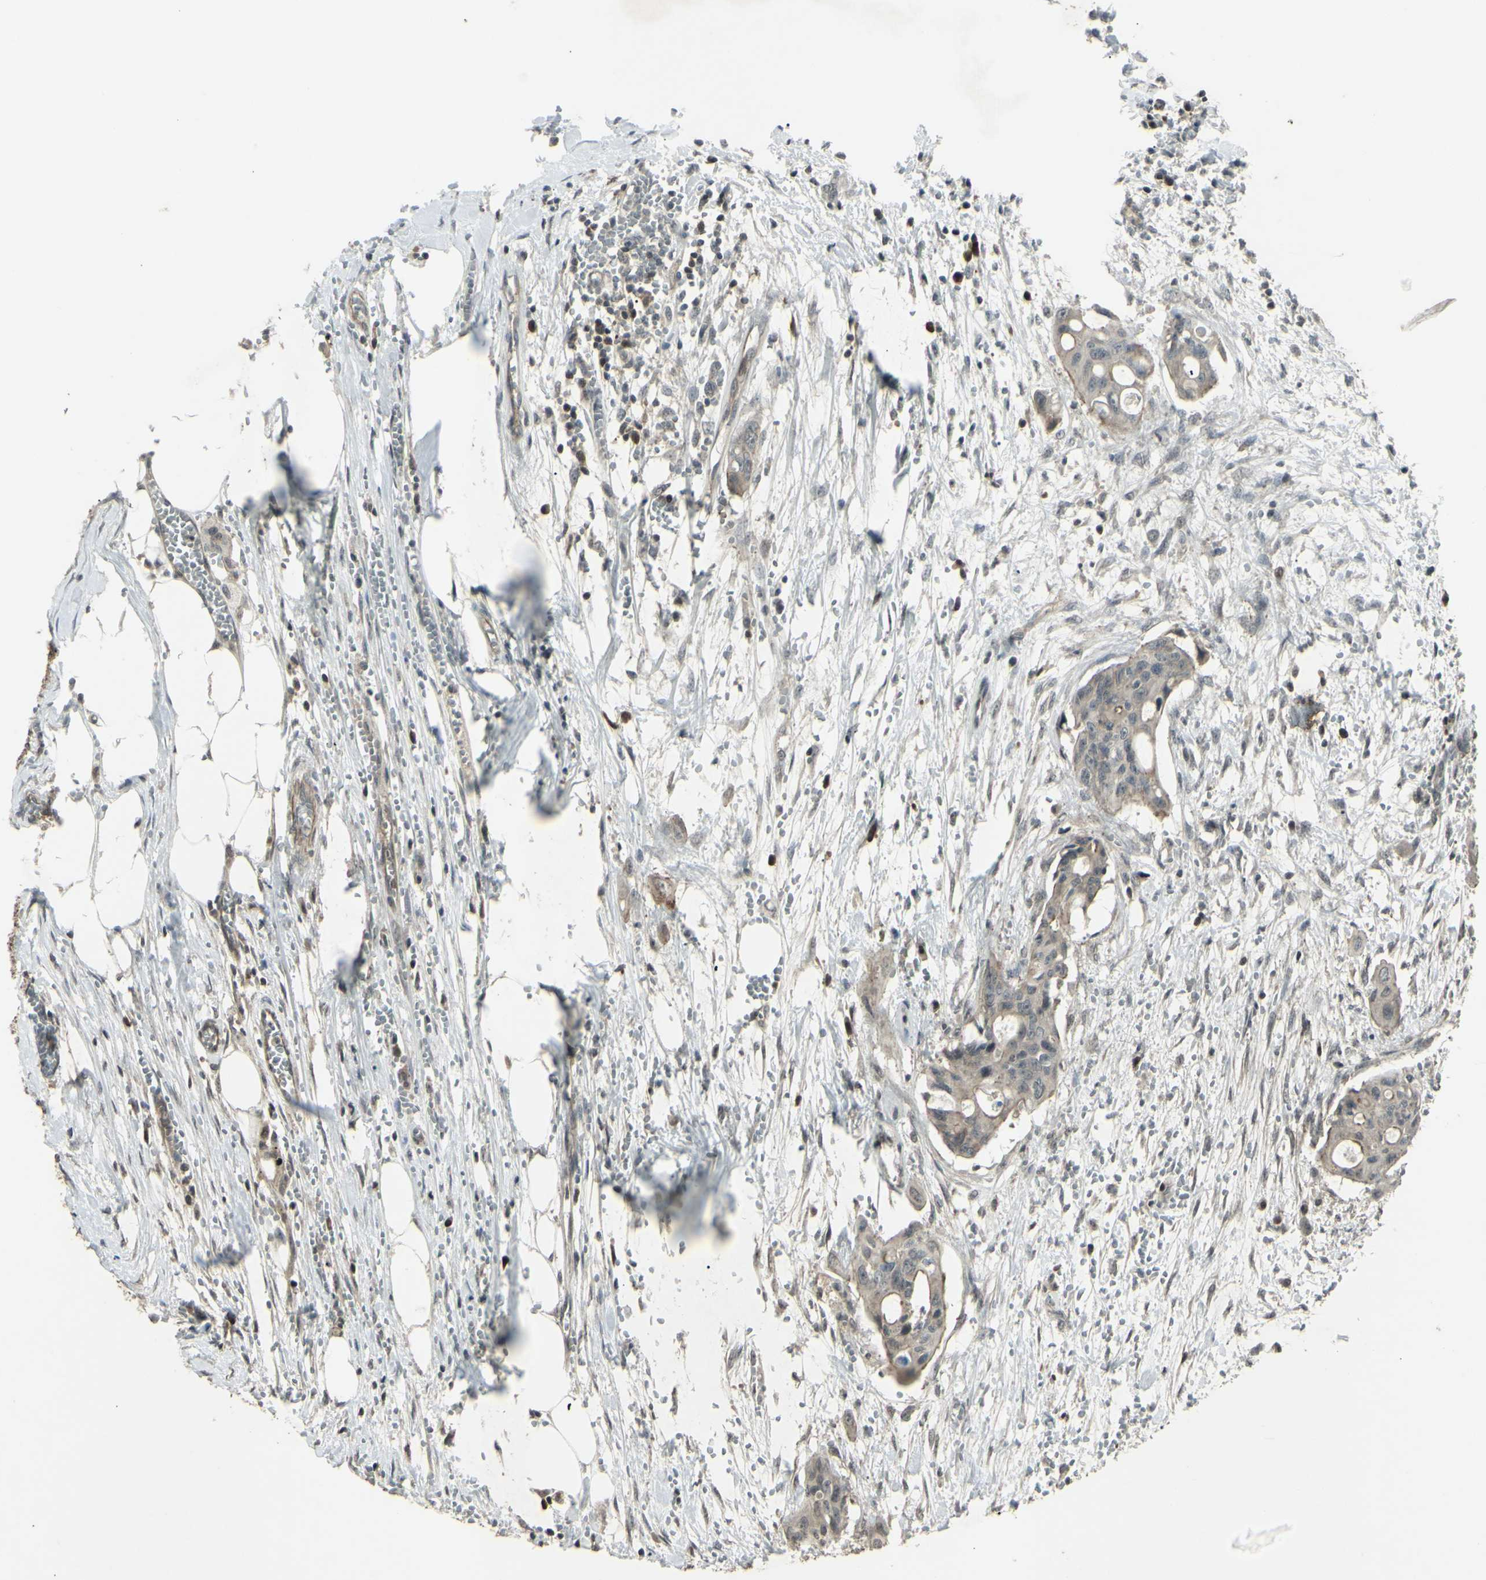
{"staining": {"intensity": "weak", "quantity": ">75%", "location": "cytoplasmic/membranous"}, "tissue": "colorectal cancer", "cell_type": "Tumor cells", "image_type": "cancer", "snomed": [{"axis": "morphology", "description": "Adenocarcinoma, NOS"}, {"axis": "topography", "description": "Colon"}], "caption": "This histopathology image shows colorectal cancer (adenocarcinoma) stained with IHC to label a protein in brown. The cytoplasmic/membranous of tumor cells show weak positivity for the protein. Nuclei are counter-stained blue.", "gene": "BLNK", "patient": {"sex": "female", "age": 57}}